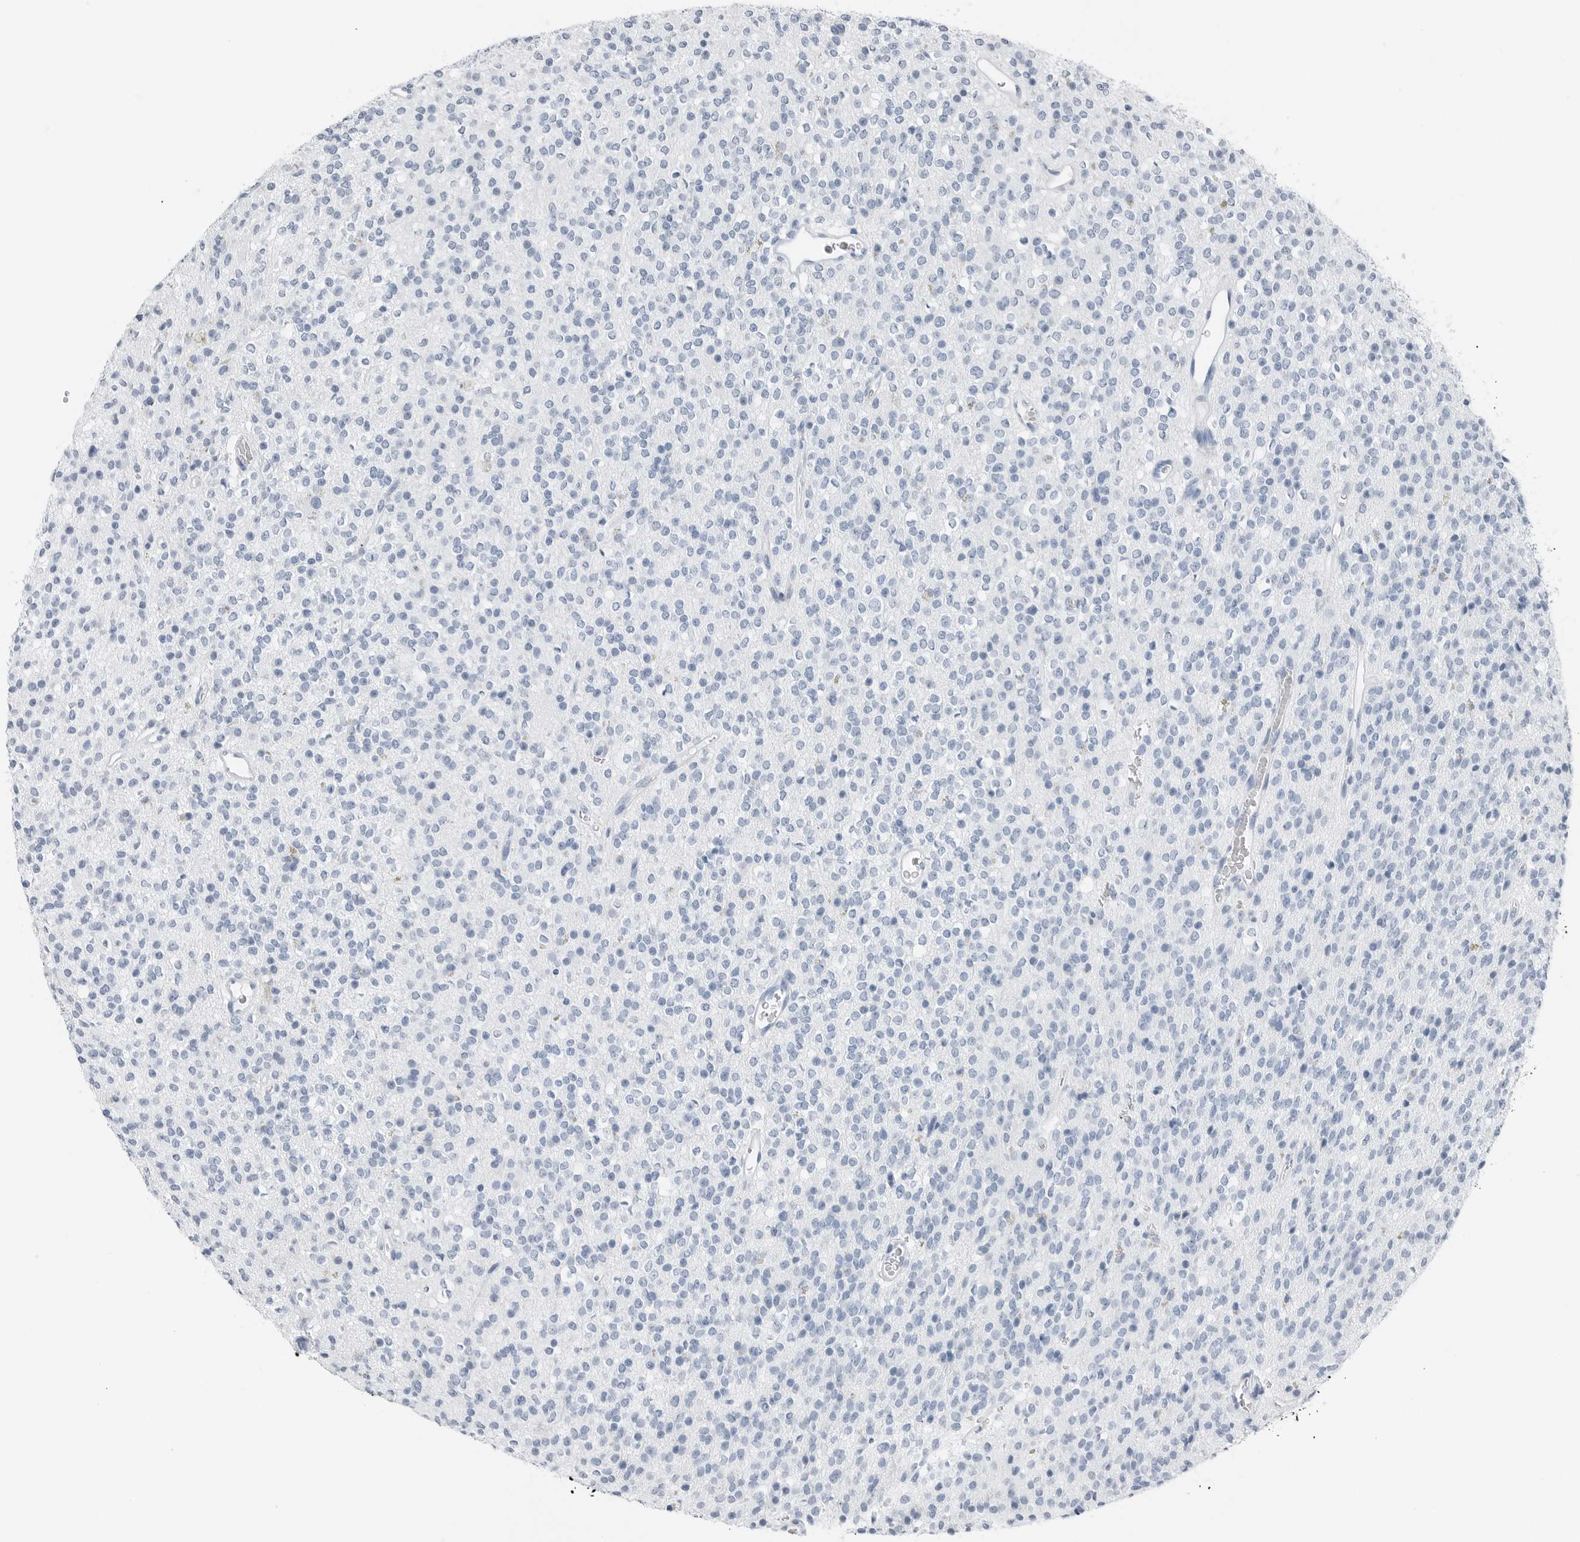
{"staining": {"intensity": "negative", "quantity": "none", "location": "none"}, "tissue": "glioma", "cell_type": "Tumor cells", "image_type": "cancer", "snomed": [{"axis": "morphology", "description": "Glioma, malignant, High grade"}, {"axis": "topography", "description": "Brain"}], "caption": "This is an immunohistochemistry micrograph of human high-grade glioma (malignant). There is no staining in tumor cells.", "gene": "SLPI", "patient": {"sex": "male", "age": 34}}